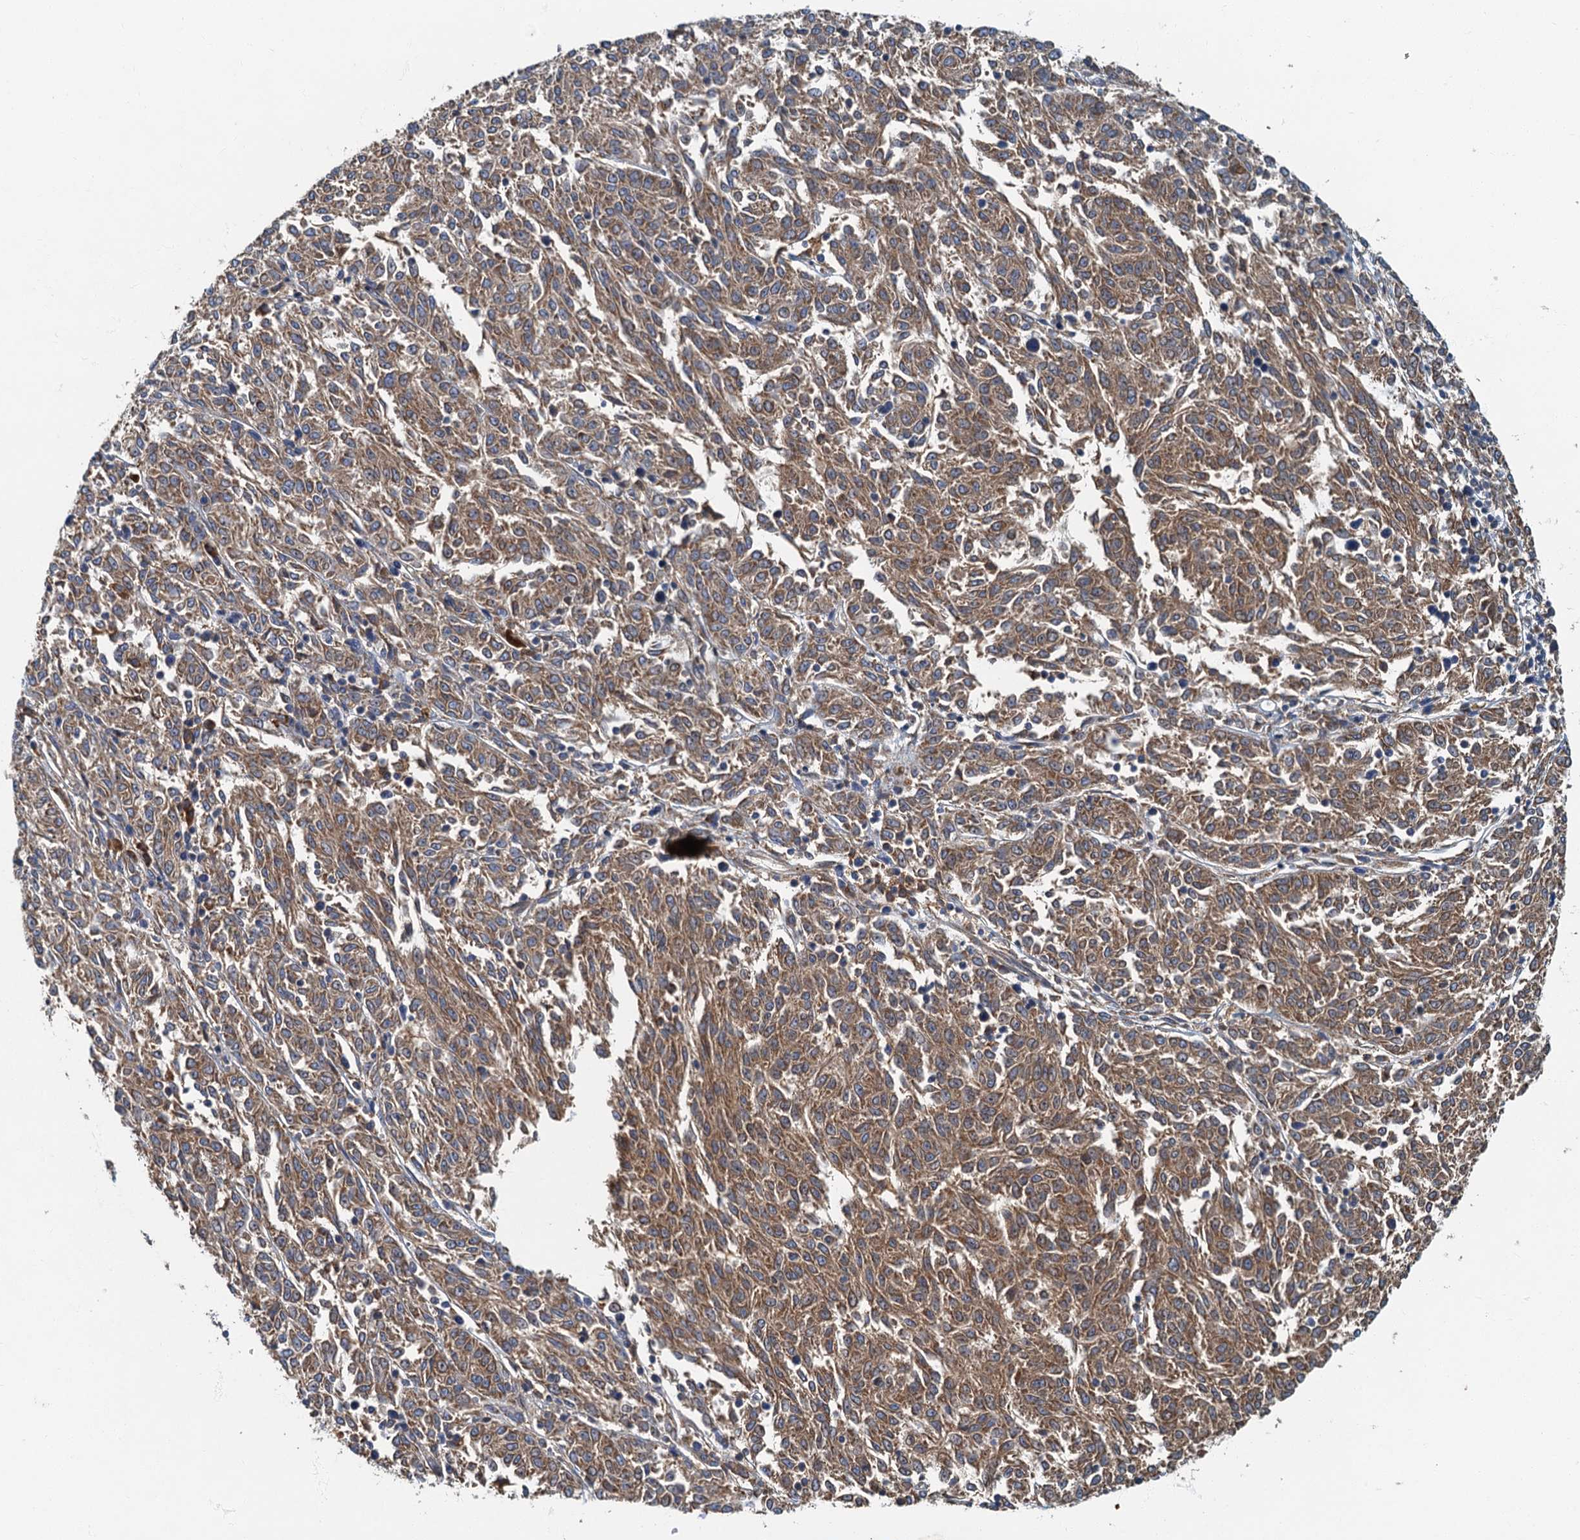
{"staining": {"intensity": "moderate", "quantity": ">75%", "location": "cytoplasmic/membranous"}, "tissue": "melanoma", "cell_type": "Tumor cells", "image_type": "cancer", "snomed": [{"axis": "morphology", "description": "Malignant melanoma, NOS"}, {"axis": "topography", "description": "Skin"}], "caption": "This is a histology image of immunohistochemistry (IHC) staining of malignant melanoma, which shows moderate staining in the cytoplasmic/membranous of tumor cells.", "gene": "SPDYC", "patient": {"sex": "female", "age": 72}}